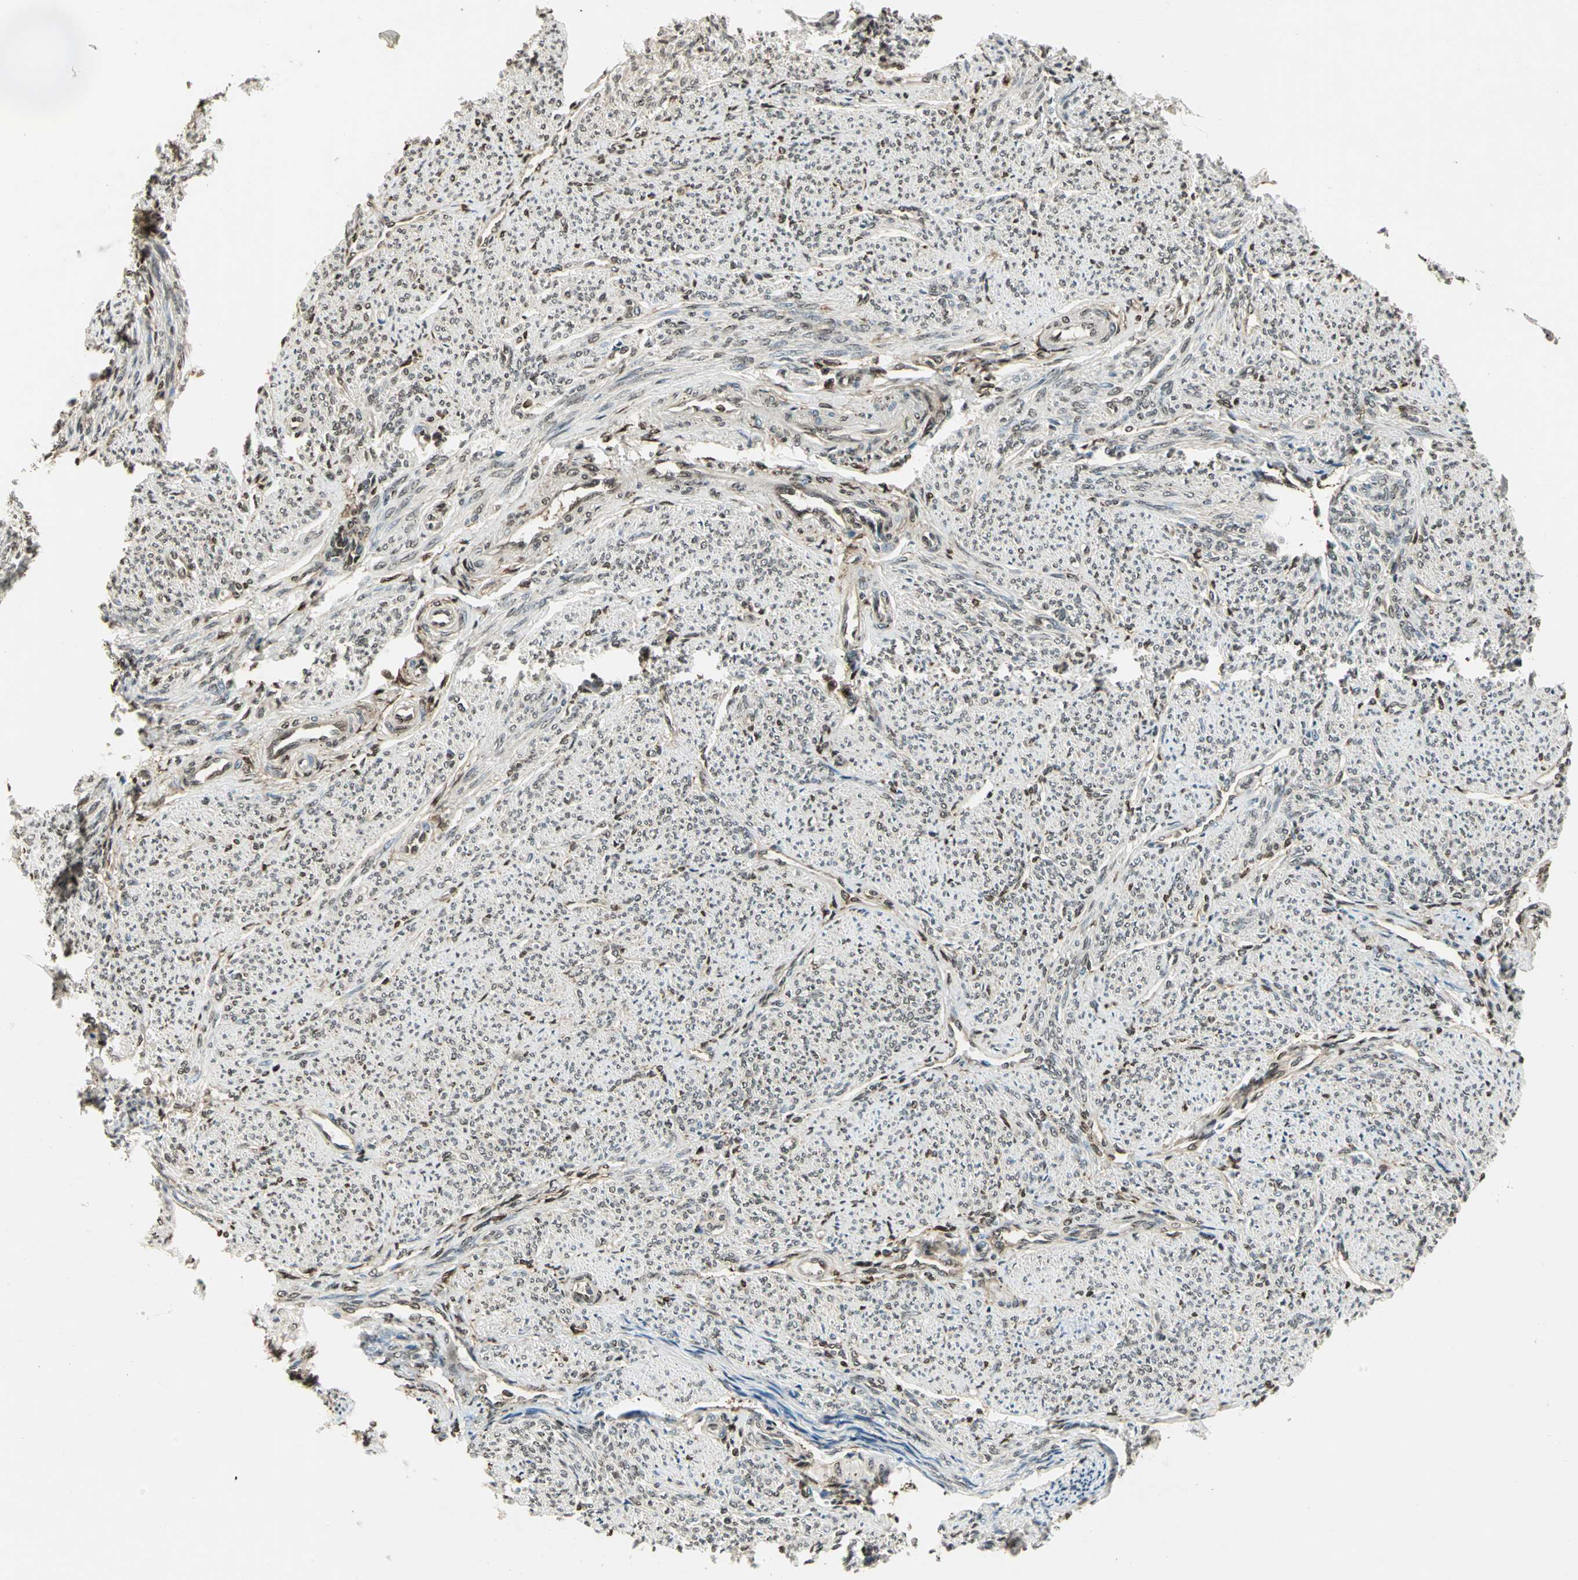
{"staining": {"intensity": "moderate", "quantity": "25%-75%", "location": "cytoplasmic/membranous,nuclear"}, "tissue": "smooth muscle", "cell_type": "Smooth muscle cells", "image_type": "normal", "snomed": [{"axis": "morphology", "description": "Normal tissue, NOS"}, {"axis": "topography", "description": "Smooth muscle"}], "caption": "This micrograph shows unremarkable smooth muscle stained with IHC to label a protein in brown. The cytoplasmic/membranous,nuclear of smooth muscle cells show moderate positivity for the protein. Nuclei are counter-stained blue.", "gene": "LGALS3", "patient": {"sex": "female", "age": 65}}